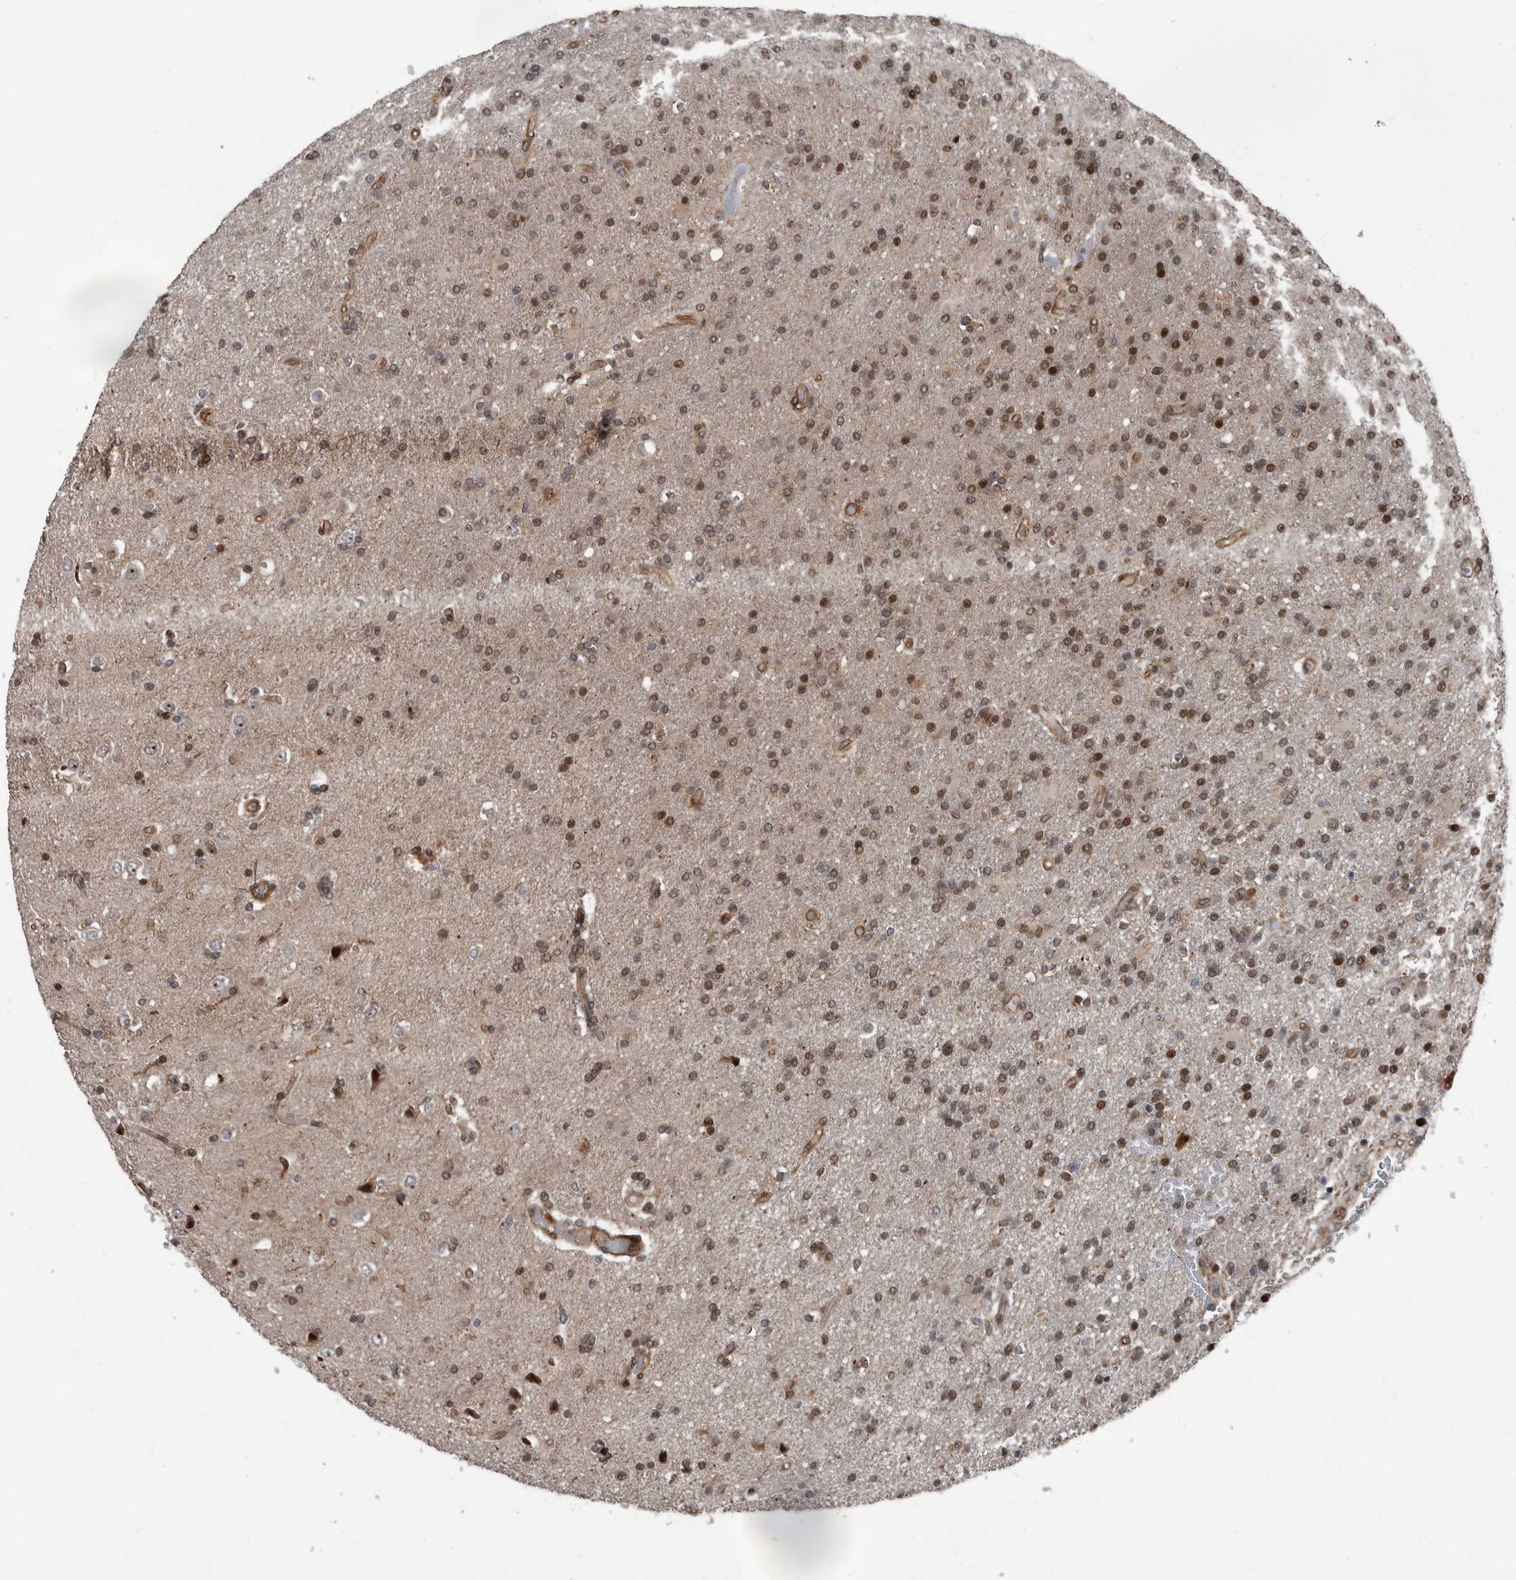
{"staining": {"intensity": "moderate", "quantity": ">75%", "location": "nuclear"}, "tissue": "glioma", "cell_type": "Tumor cells", "image_type": "cancer", "snomed": [{"axis": "morphology", "description": "Glioma, malignant, High grade"}, {"axis": "topography", "description": "Brain"}], "caption": "Moderate nuclear protein staining is appreciated in about >75% of tumor cells in glioma. (brown staining indicates protein expression, while blue staining denotes nuclei).", "gene": "CHD1L", "patient": {"sex": "male", "age": 72}}